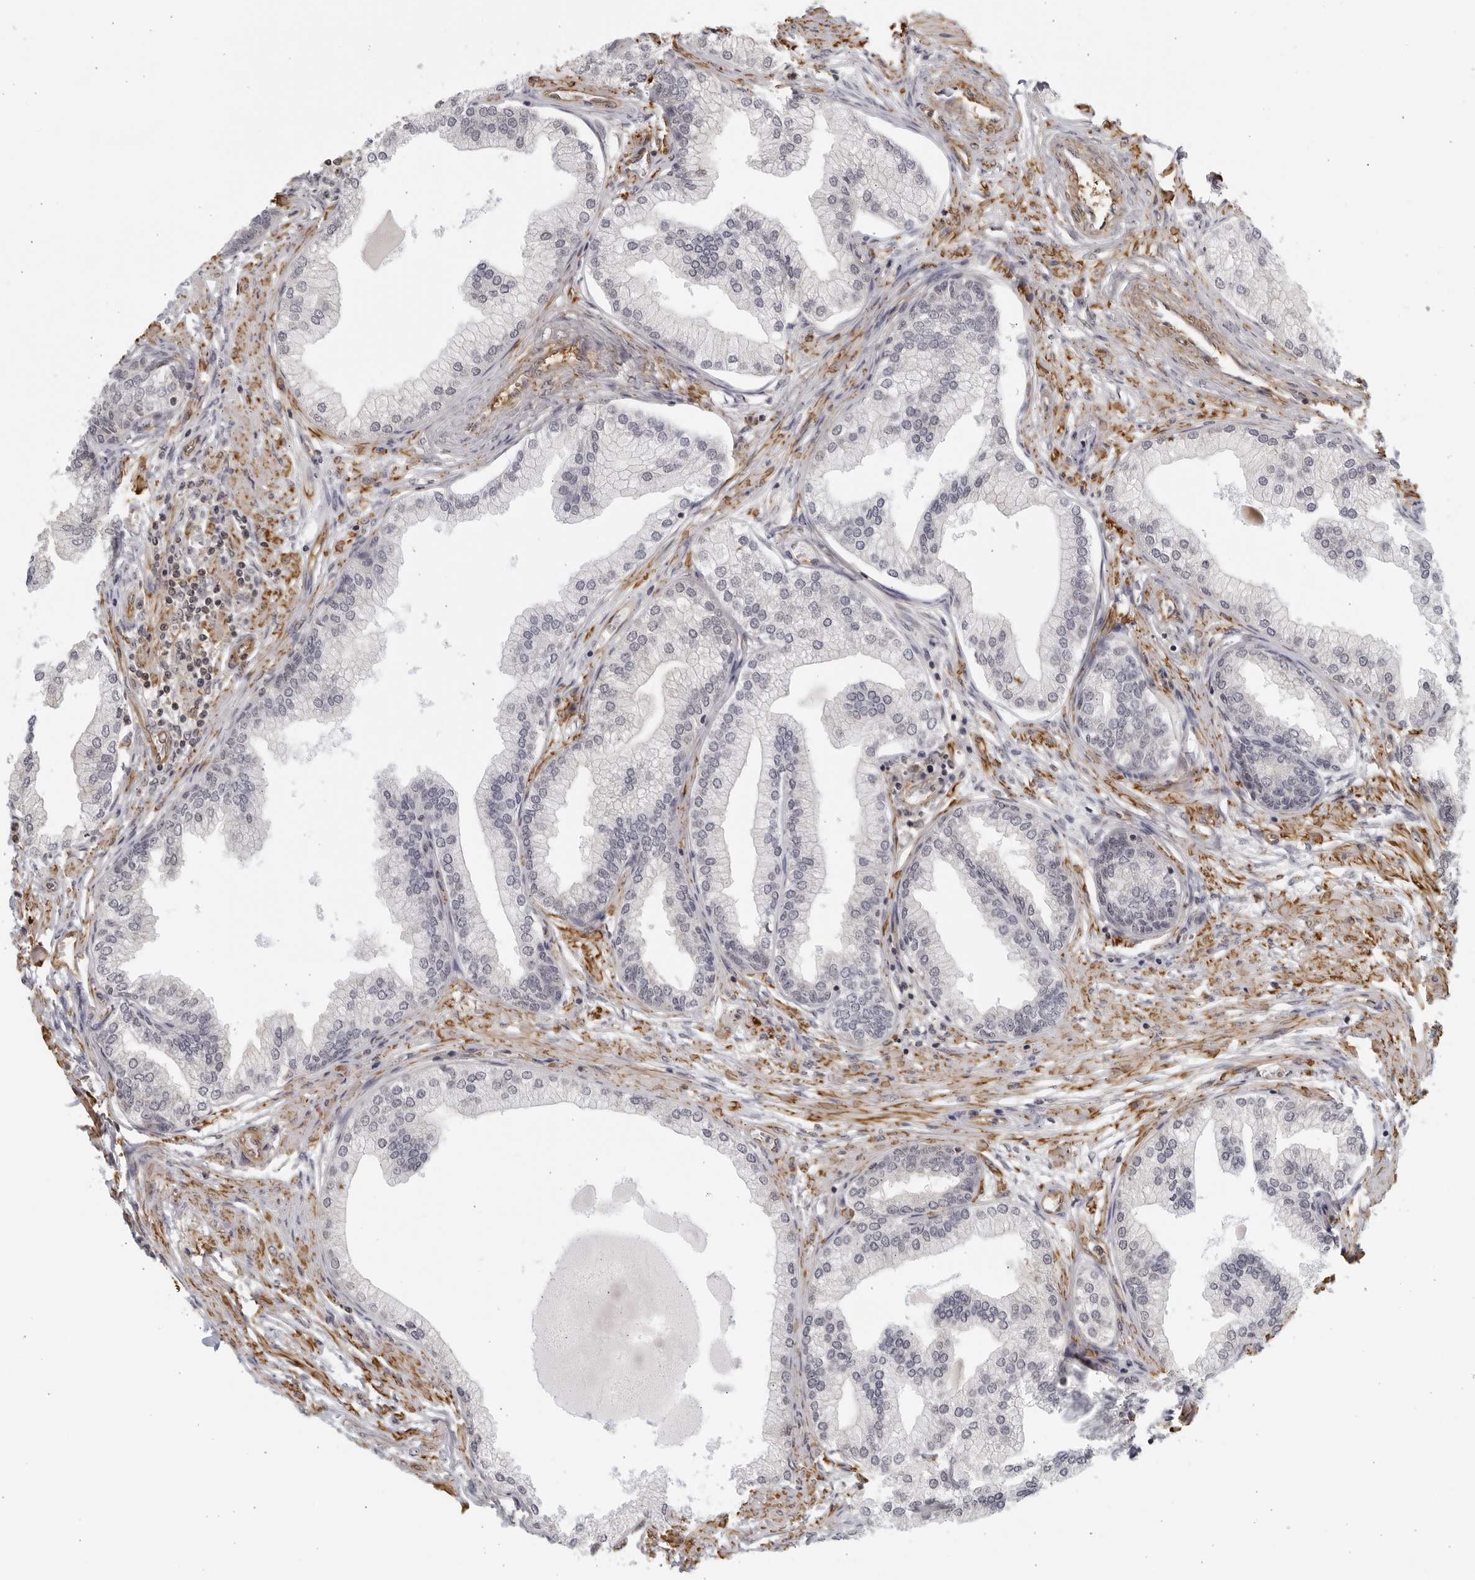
{"staining": {"intensity": "moderate", "quantity": "25%-75%", "location": "cytoplasmic/membranous"}, "tissue": "prostate", "cell_type": "Glandular cells", "image_type": "normal", "snomed": [{"axis": "morphology", "description": "Normal tissue, NOS"}, {"axis": "morphology", "description": "Urothelial carcinoma, Low grade"}, {"axis": "topography", "description": "Urinary bladder"}, {"axis": "topography", "description": "Prostate"}], "caption": "Moderate cytoplasmic/membranous protein staining is seen in approximately 25%-75% of glandular cells in prostate. Immunohistochemistry stains the protein in brown and the nuclei are stained blue.", "gene": "SERTAD4", "patient": {"sex": "male", "age": 60}}